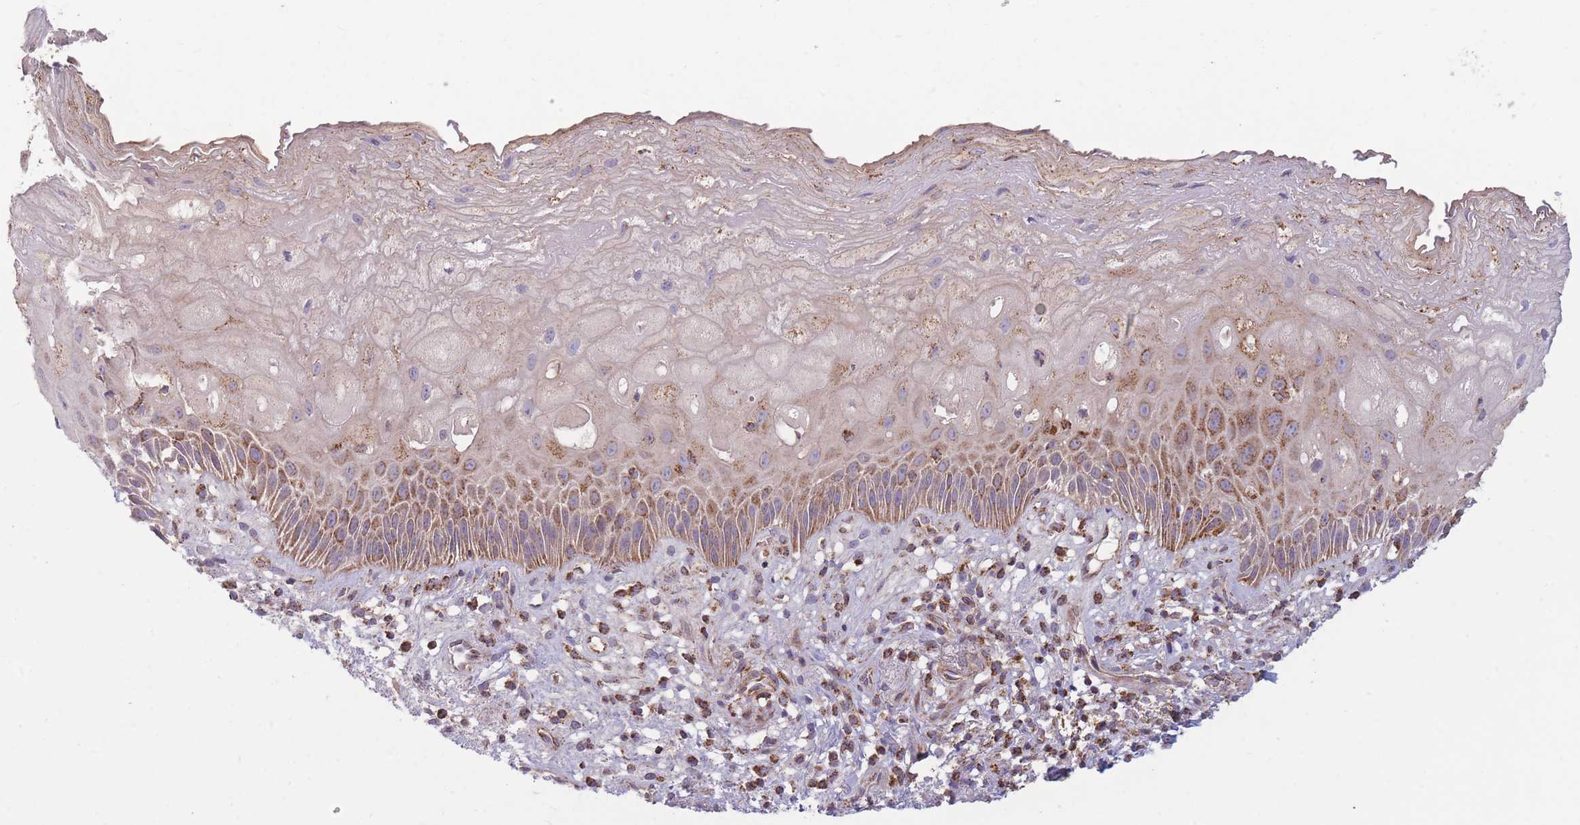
{"staining": {"intensity": "moderate", "quantity": ">75%", "location": "cytoplasmic/membranous"}, "tissue": "esophagus", "cell_type": "Squamous epithelial cells", "image_type": "normal", "snomed": [{"axis": "morphology", "description": "Normal tissue, NOS"}, {"axis": "topography", "description": "Esophagus"}], "caption": "This micrograph shows IHC staining of benign esophagus, with medium moderate cytoplasmic/membranous expression in about >75% of squamous epithelial cells.", "gene": "KIF16B", "patient": {"sex": "male", "age": 60}}